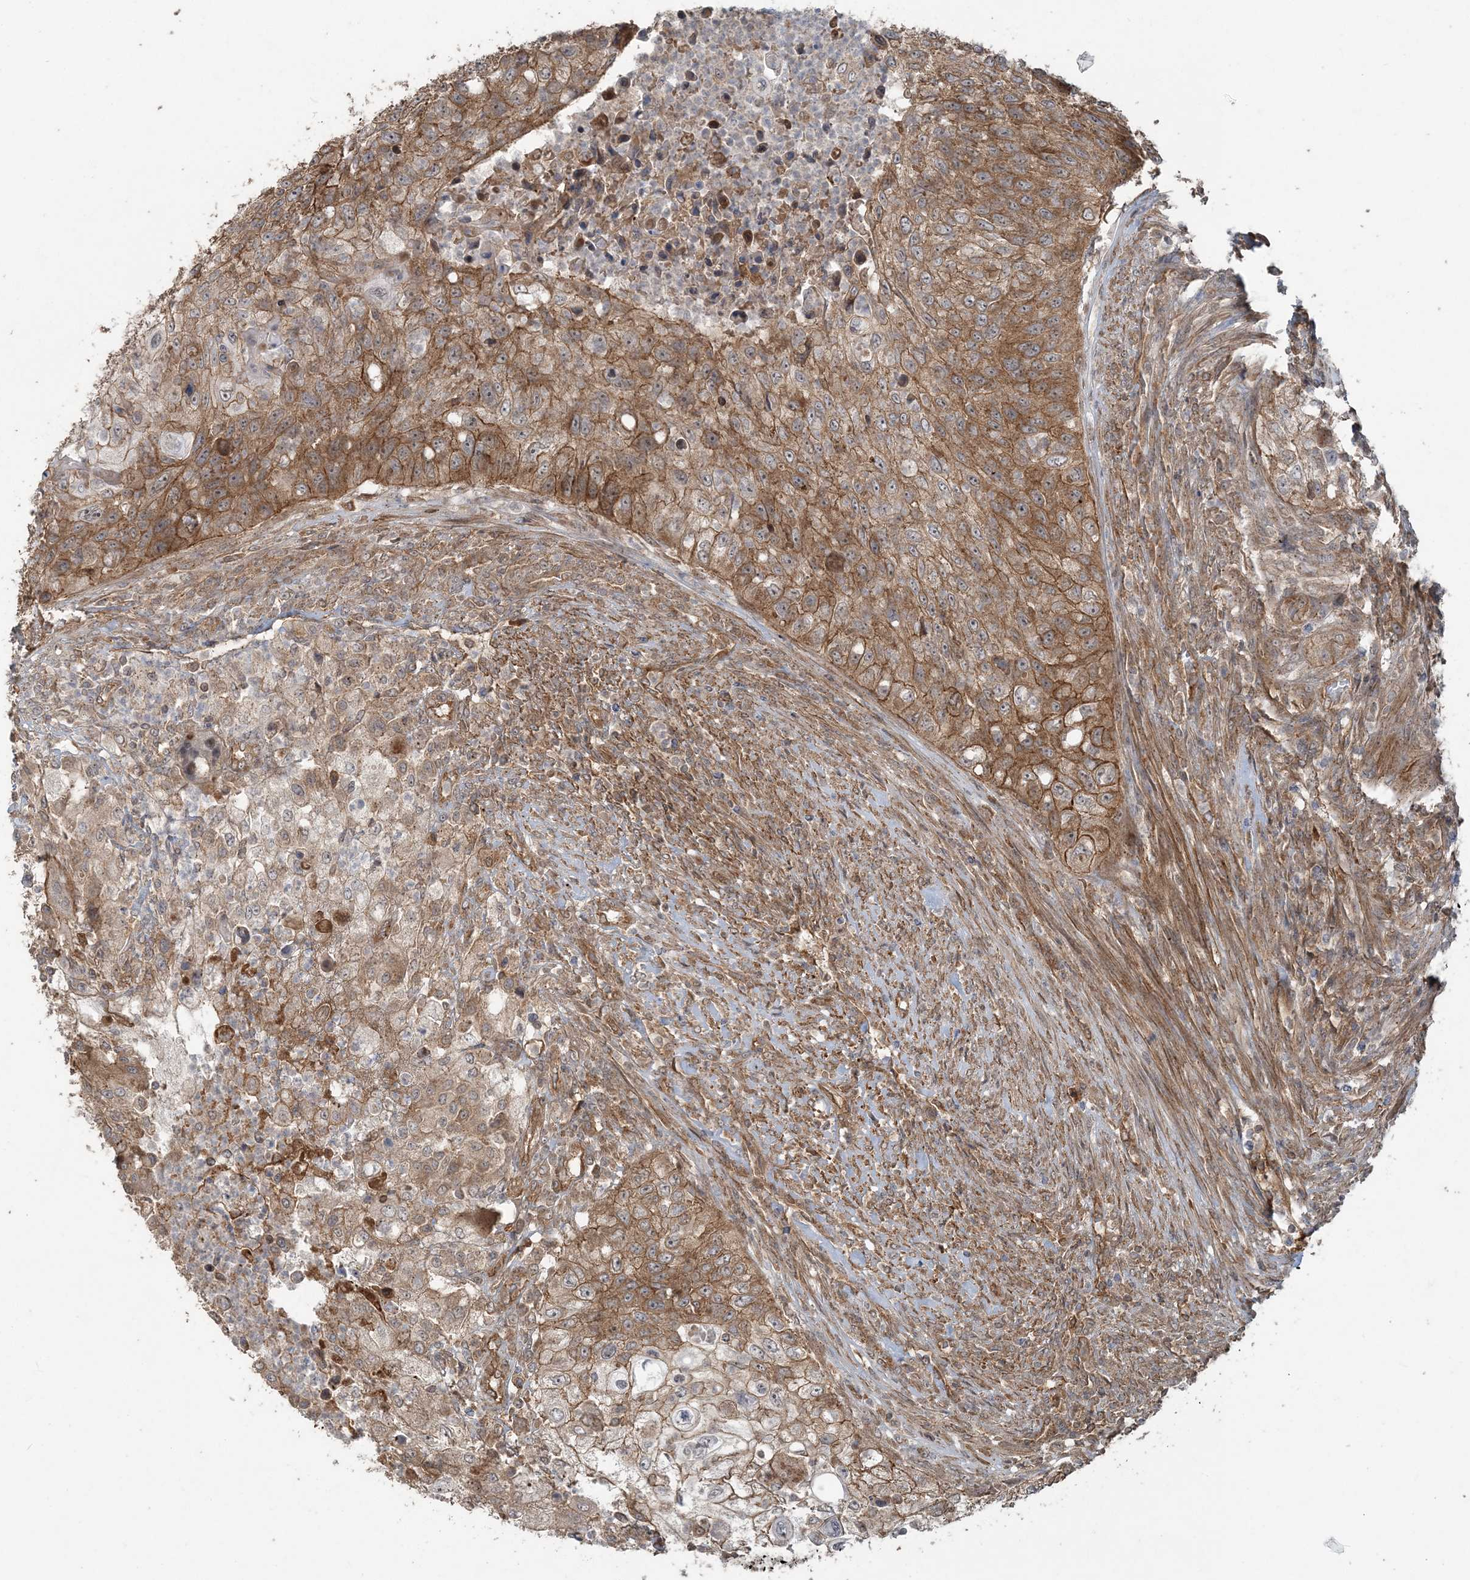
{"staining": {"intensity": "moderate", "quantity": ">75%", "location": "cytoplasmic/membranous"}, "tissue": "urothelial cancer", "cell_type": "Tumor cells", "image_type": "cancer", "snomed": [{"axis": "morphology", "description": "Urothelial carcinoma, High grade"}, {"axis": "topography", "description": "Urinary bladder"}], "caption": "A micrograph showing moderate cytoplasmic/membranous expression in approximately >75% of tumor cells in urothelial cancer, as visualized by brown immunohistochemical staining.", "gene": "STIM2", "patient": {"sex": "female", "age": 60}}